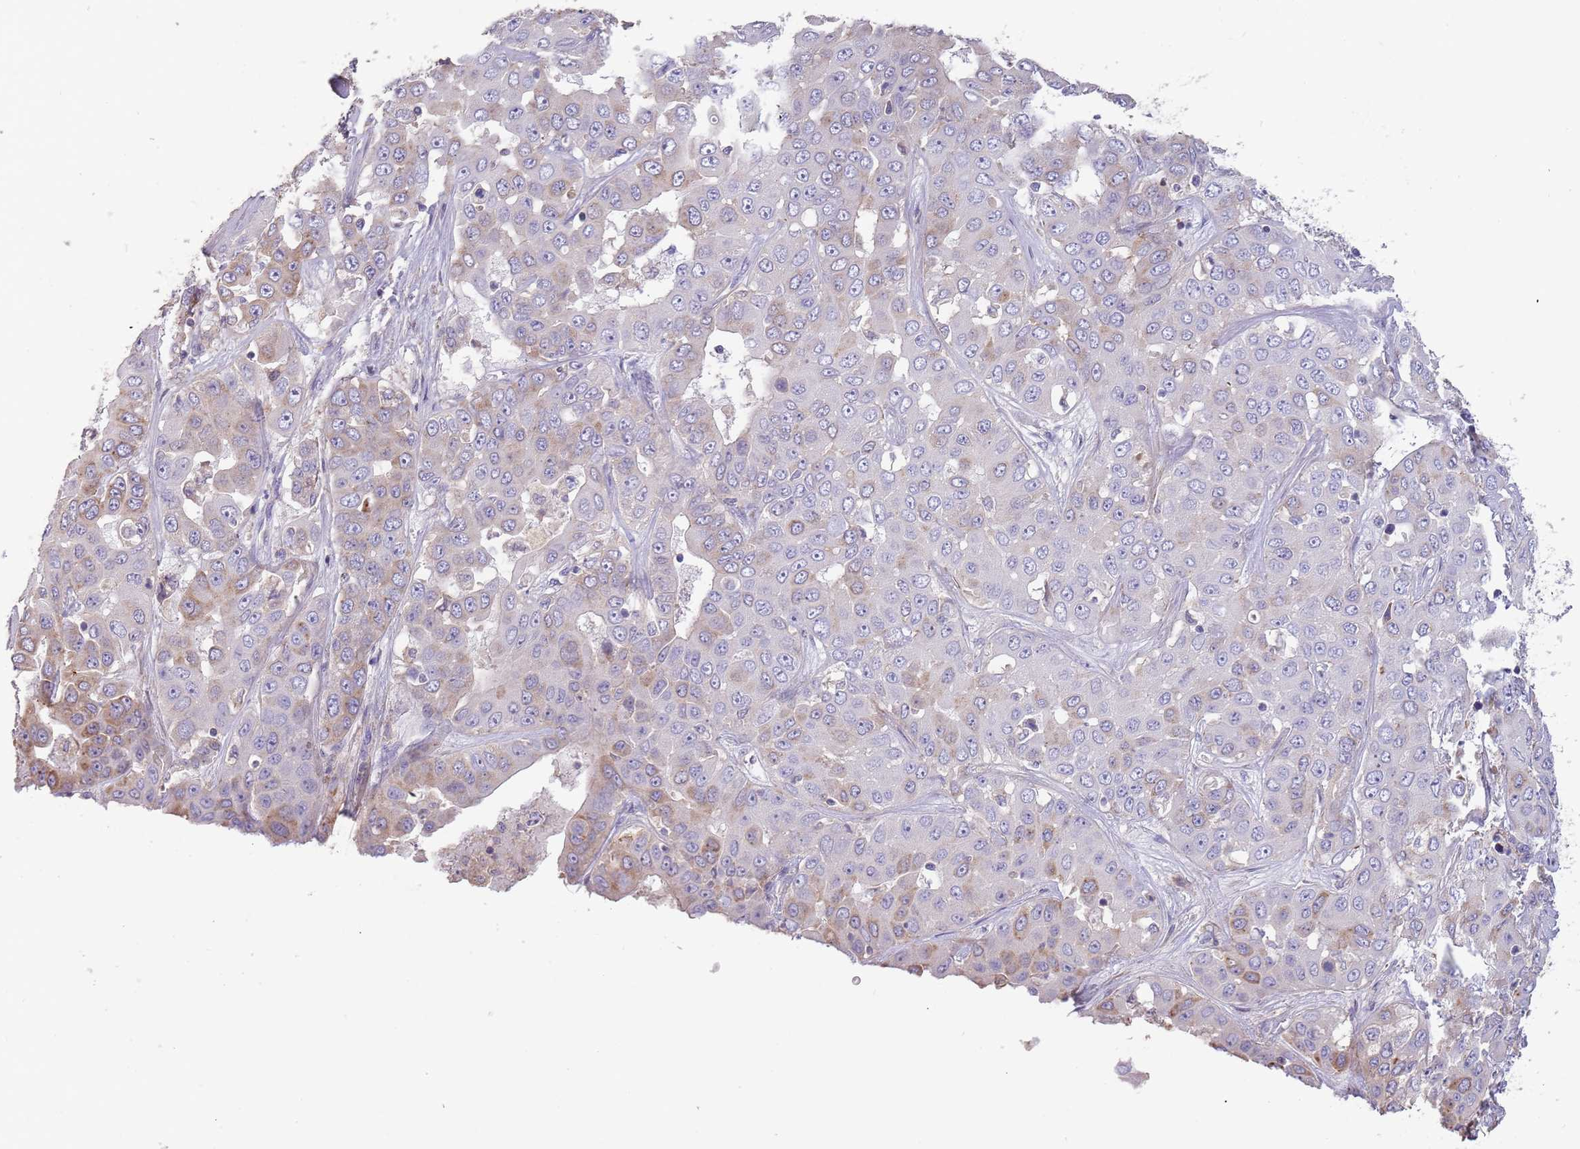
{"staining": {"intensity": "moderate", "quantity": "<25%", "location": "cytoplasmic/membranous"}, "tissue": "liver cancer", "cell_type": "Tumor cells", "image_type": "cancer", "snomed": [{"axis": "morphology", "description": "Cholangiocarcinoma"}, {"axis": "topography", "description": "Liver"}], "caption": "Tumor cells exhibit moderate cytoplasmic/membranous expression in approximately <25% of cells in liver cancer.", "gene": "SUSD1", "patient": {"sex": "female", "age": 52}}